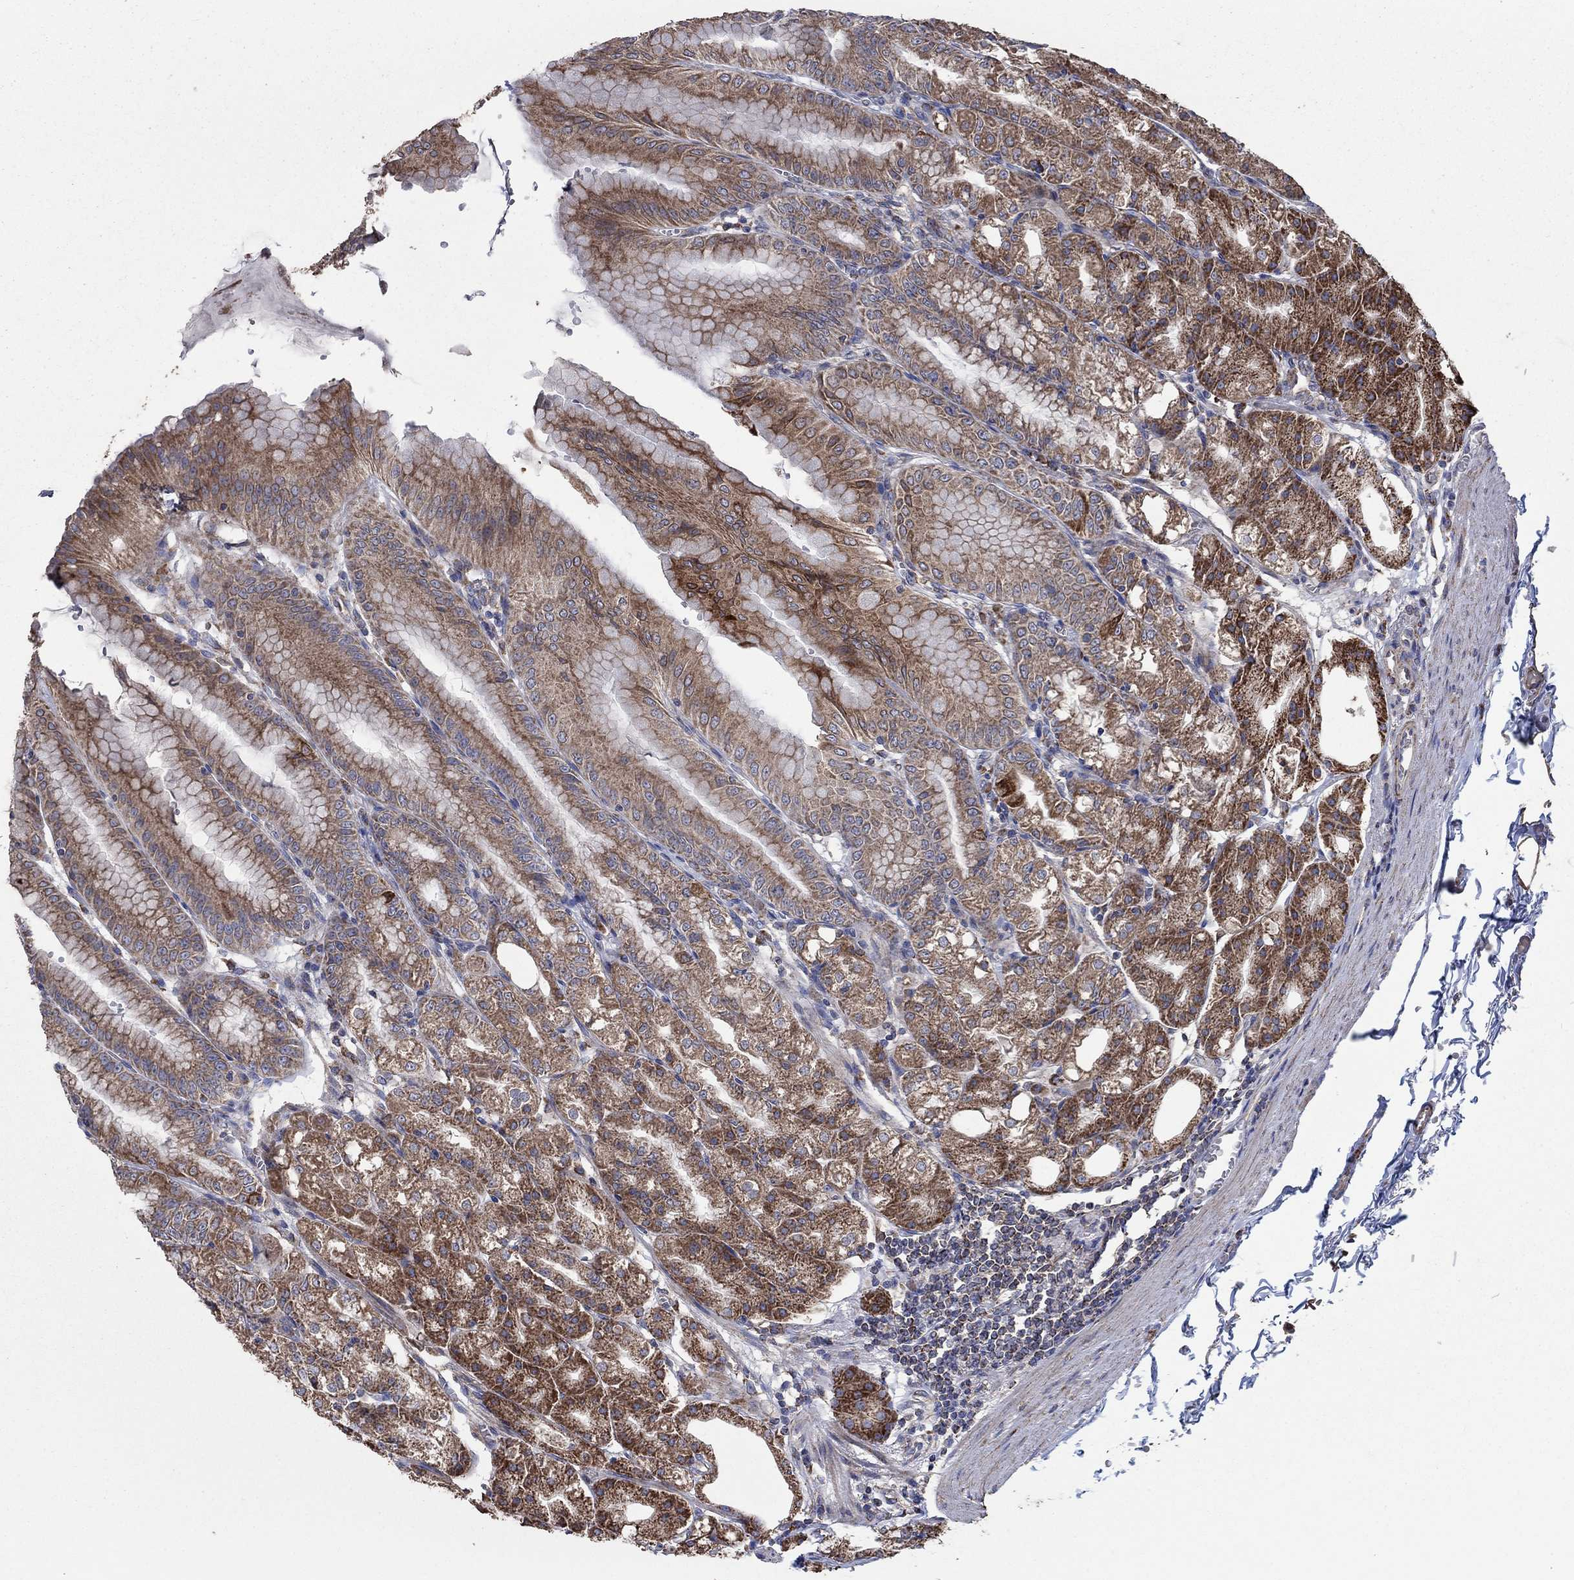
{"staining": {"intensity": "moderate", "quantity": ">75%", "location": "cytoplasmic/membranous"}, "tissue": "stomach", "cell_type": "Glandular cells", "image_type": "normal", "snomed": [{"axis": "morphology", "description": "Normal tissue, NOS"}, {"axis": "topography", "description": "Stomach"}], "caption": "High-magnification brightfield microscopy of normal stomach stained with DAB (brown) and counterstained with hematoxylin (blue). glandular cells exhibit moderate cytoplasmic/membranous expression is present in about>75% of cells. (Brightfield microscopy of DAB IHC at high magnification).", "gene": "NCEH1", "patient": {"sex": "male", "age": 71}}